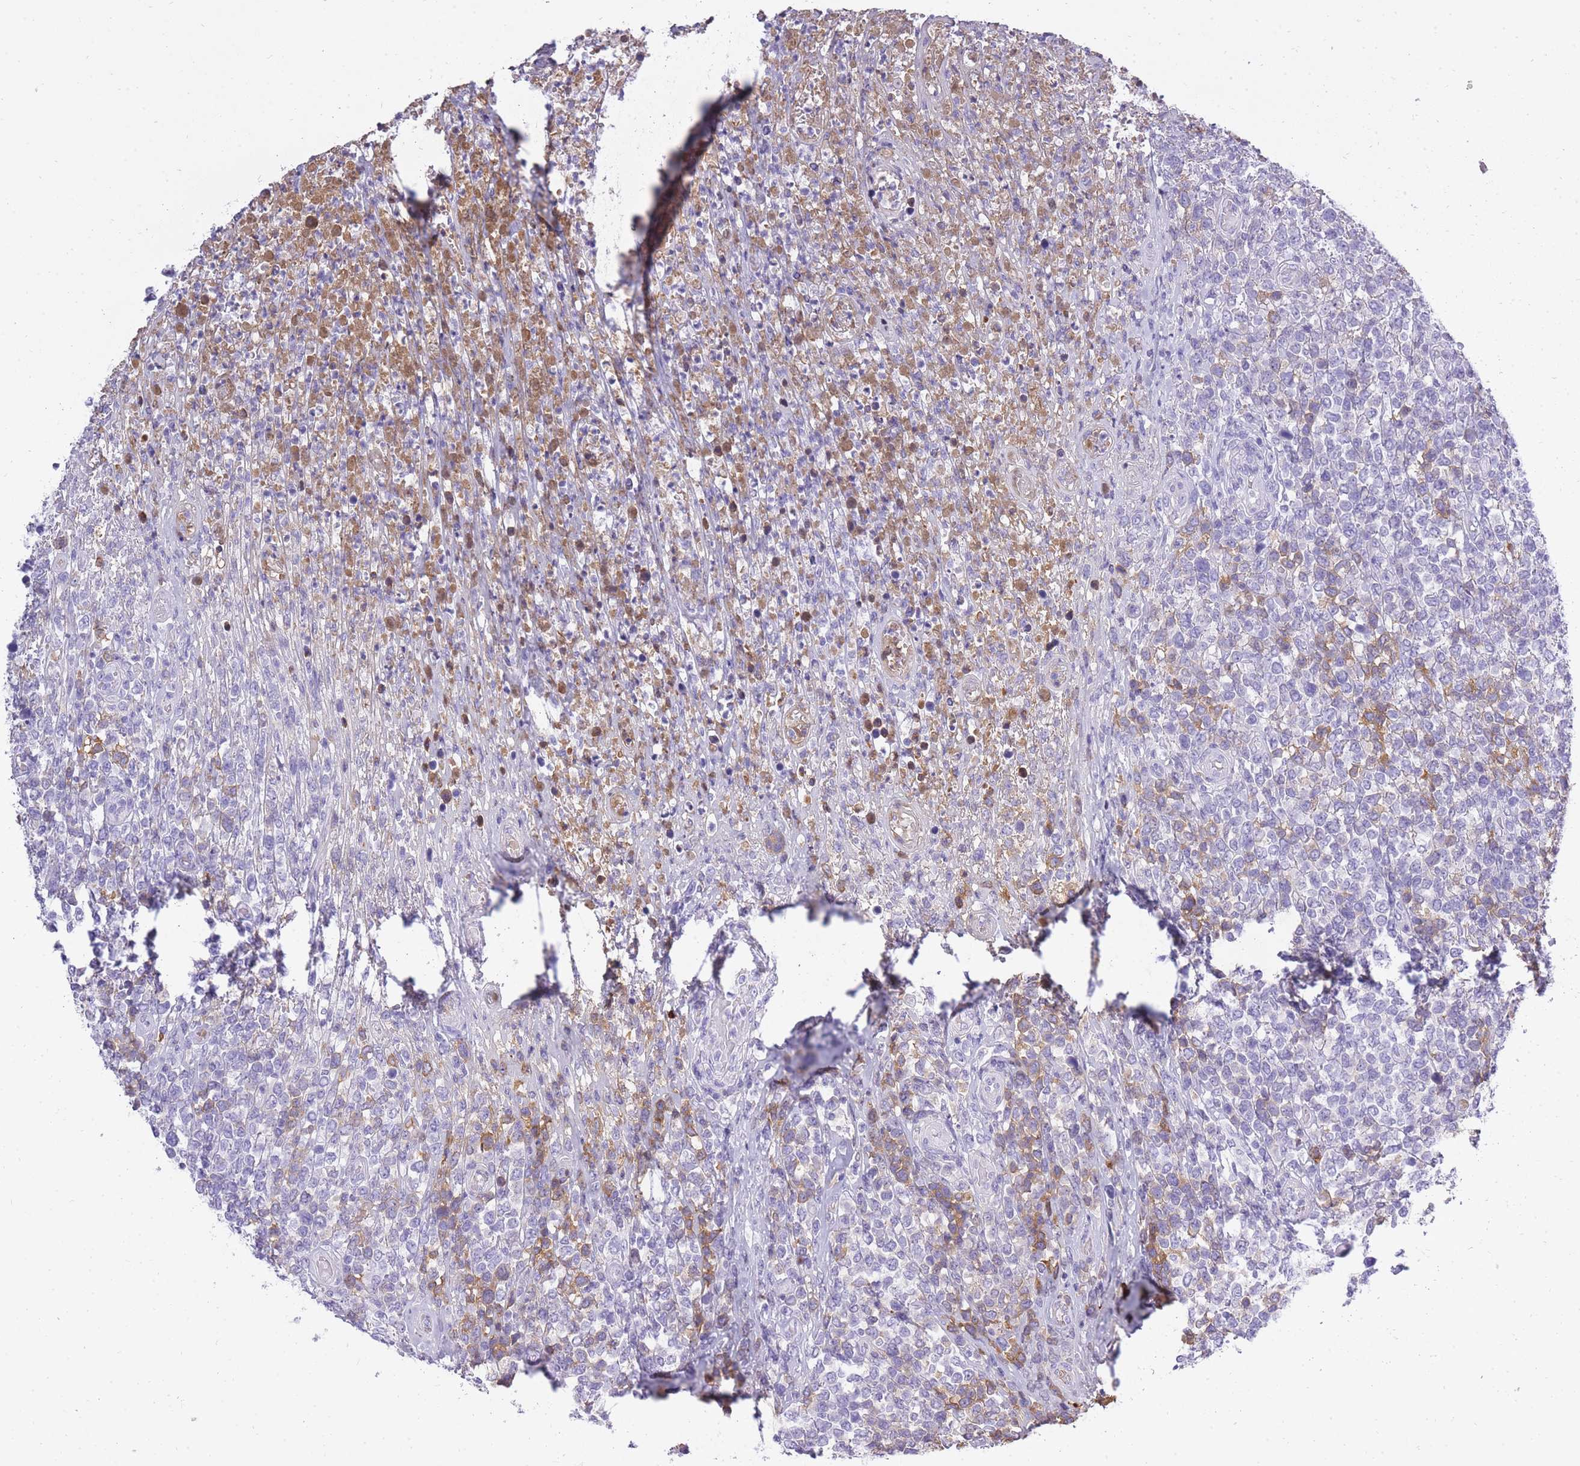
{"staining": {"intensity": "moderate", "quantity": "<25%", "location": "cytoplasmic/membranous"}, "tissue": "lymphoma", "cell_type": "Tumor cells", "image_type": "cancer", "snomed": [{"axis": "morphology", "description": "Malignant lymphoma, non-Hodgkin's type, High grade"}, {"axis": "topography", "description": "Soft tissue"}], "caption": "Human lymphoma stained for a protein (brown) exhibits moderate cytoplasmic/membranous positive staining in about <25% of tumor cells.", "gene": "IGKV1D-42", "patient": {"sex": "female", "age": 56}}